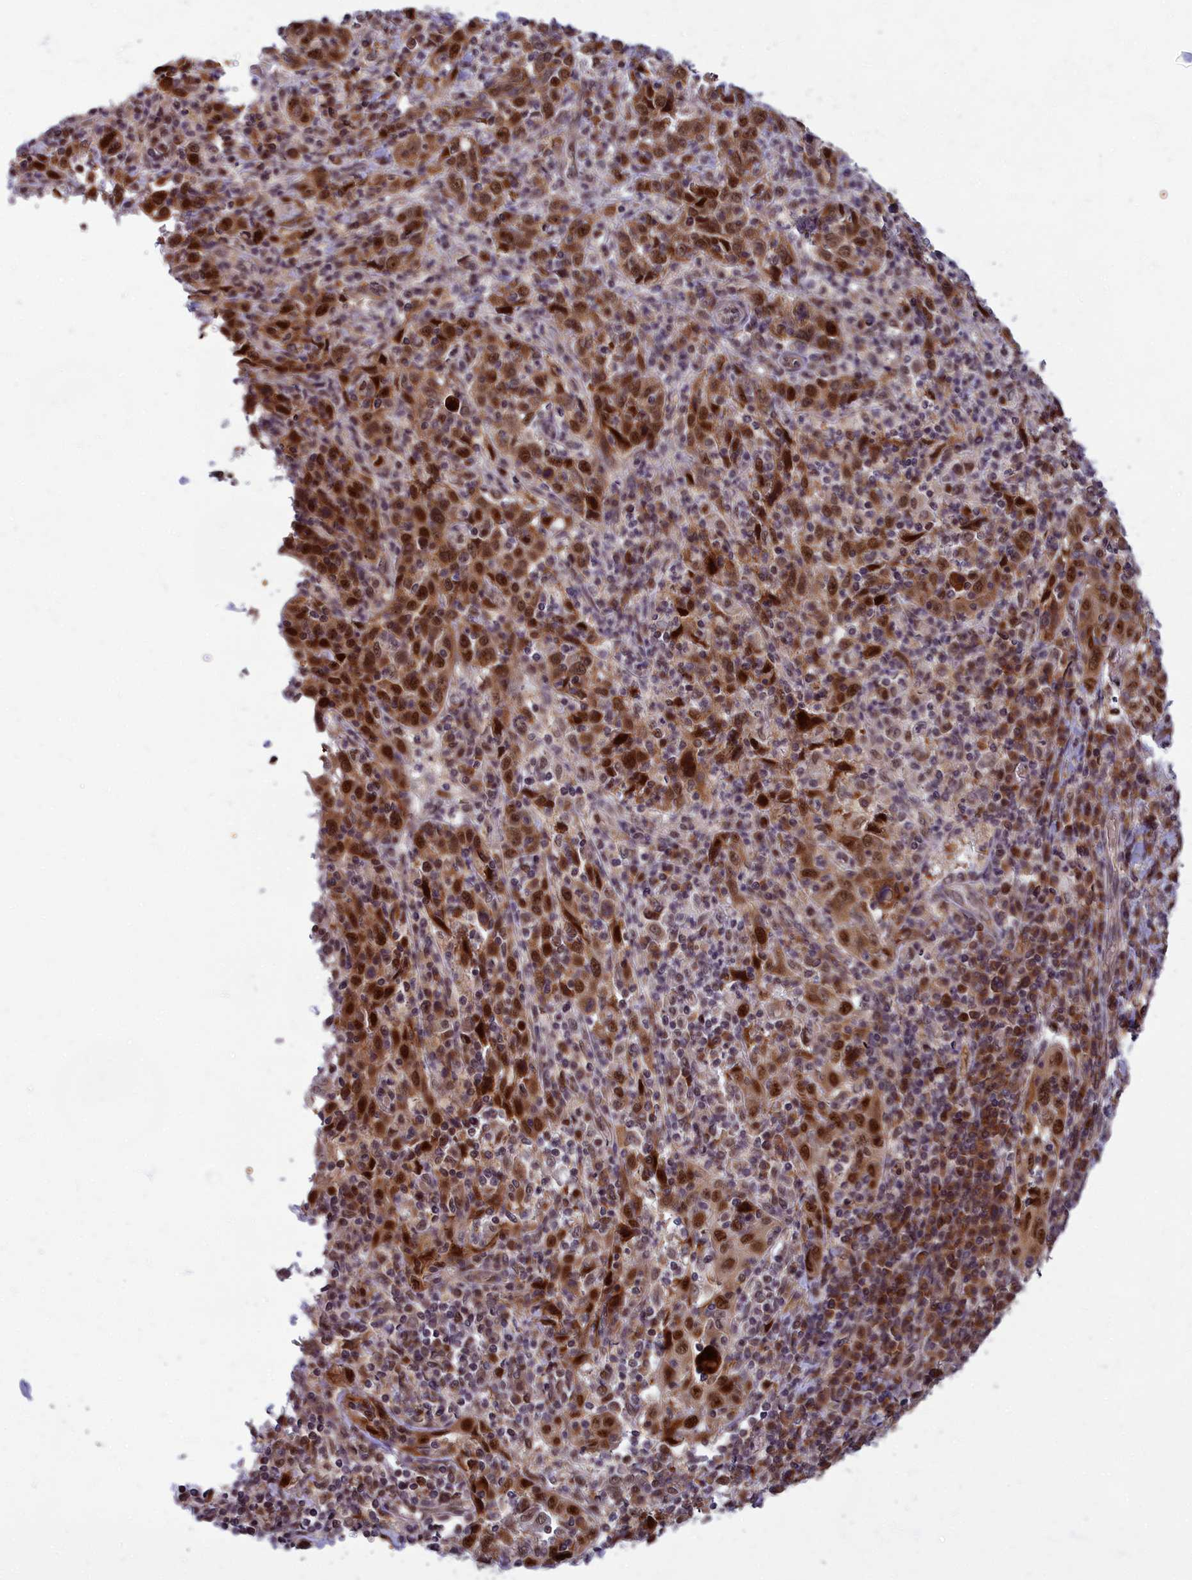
{"staining": {"intensity": "strong", "quantity": ">75%", "location": "cytoplasmic/membranous,nuclear"}, "tissue": "cervical cancer", "cell_type": "Tumor cells", "image_type": "cancer", "snomed": [{"axis": "morphology", "description": "Squamous cell carcinoma, NOS"}, {"axis": "topography", "description": "Cervix"}], "caption": "IHC of squamous cell carcinoma (cervical) reveals high levels of strong cytoplasmic/membranous and nuclear expression in about >75% of tumor cells.", "gene": "EARS2", "patient": {"sex": "female", "age": 46}}